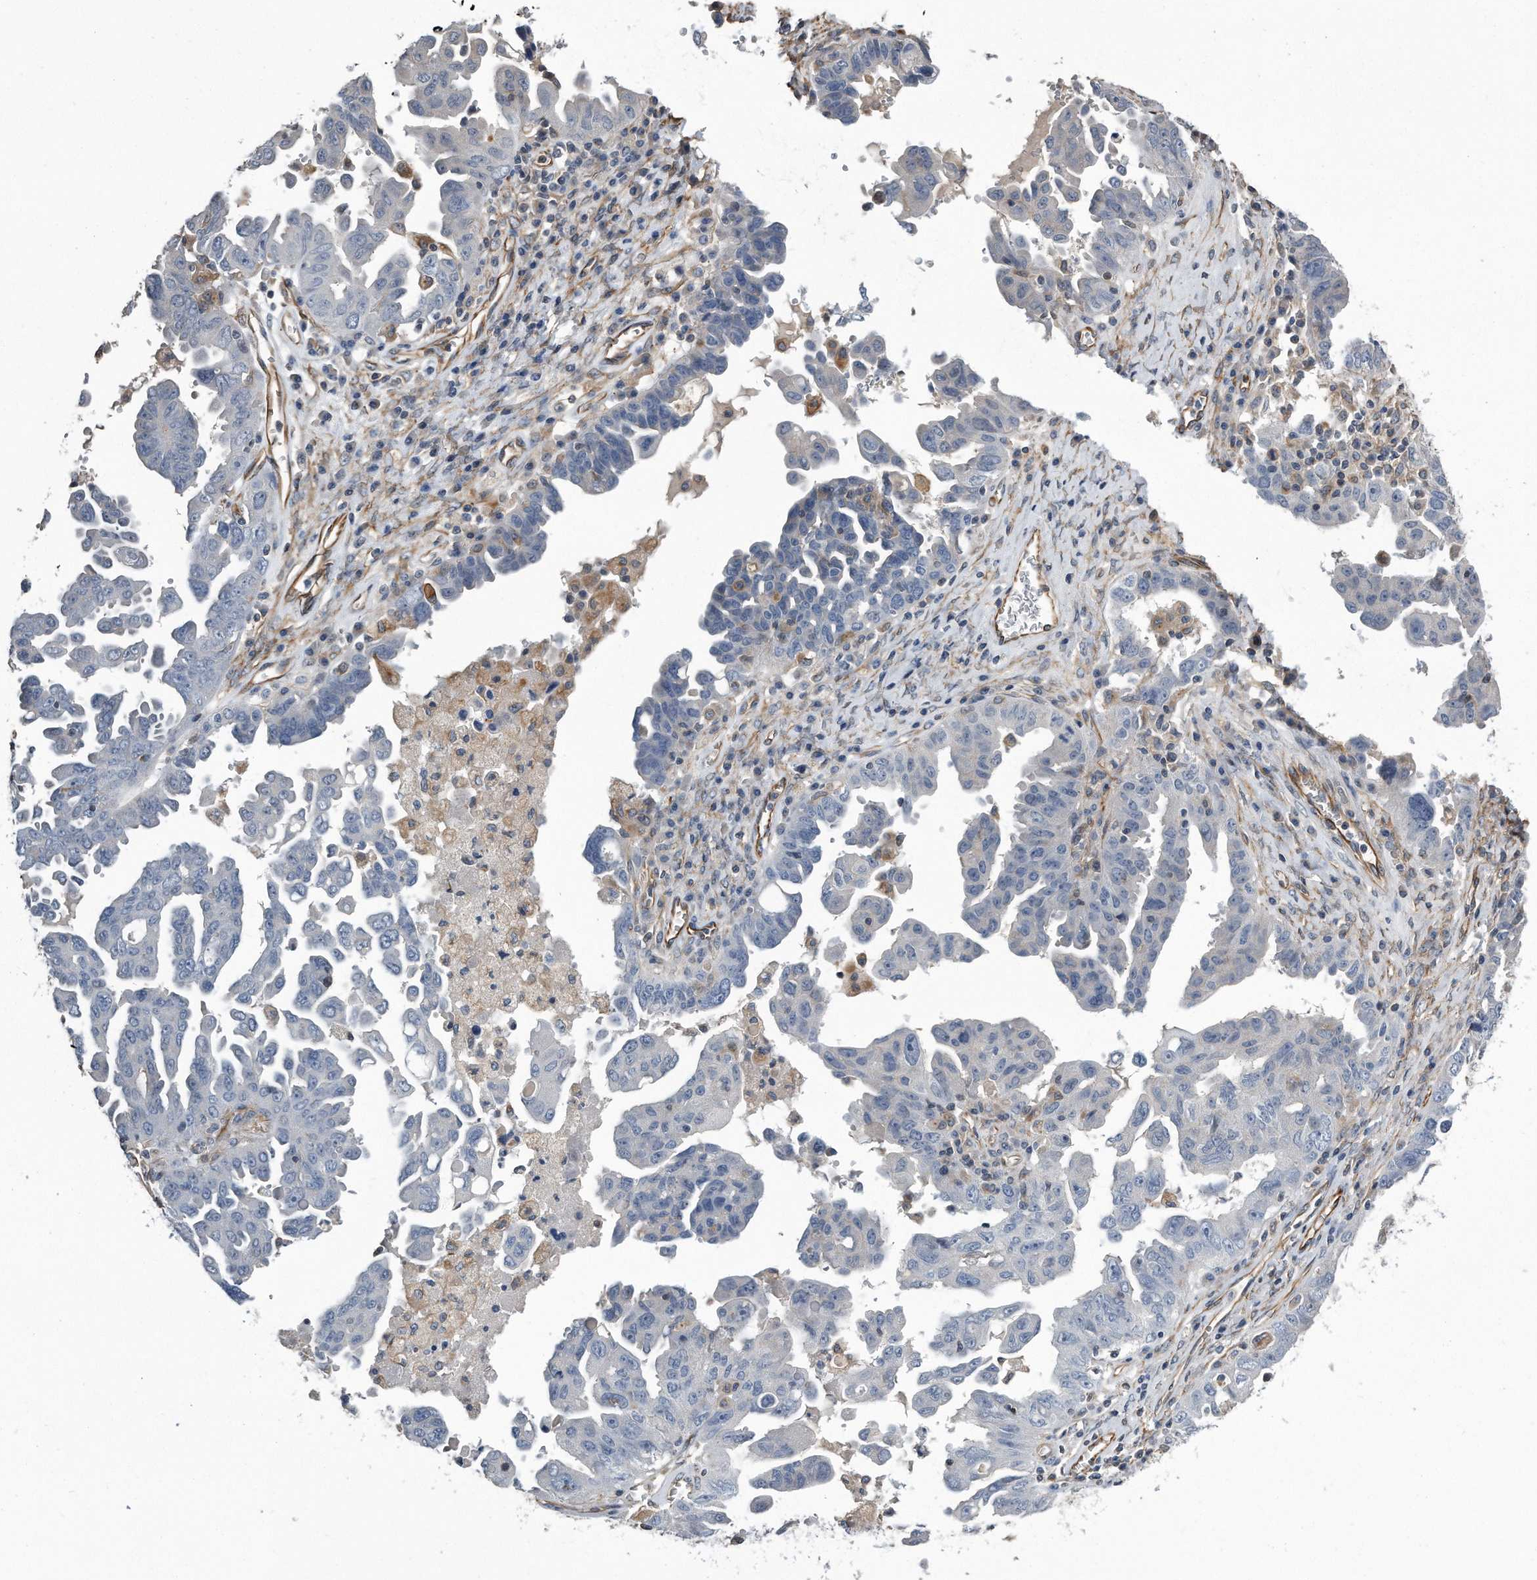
{"staining": {"intensity": "negative", "quantity": "none", "location": "none"}, "tissue": "ovarian cancer", "cell_type": "Tumor cells", "image_type": "cancer", "snomed": [{"axis": "morphology", "description": "Carcinoma, endometroid"}, {"axis": "topography", "description": "Ovary"}], "caption": "Endometroid carcinoma (ovarian) was stained to show a protein in brown. There is no significant positivity in tumor cells.", "gene": "GPC1", "patient": {"sex": "female", "age": 62}}